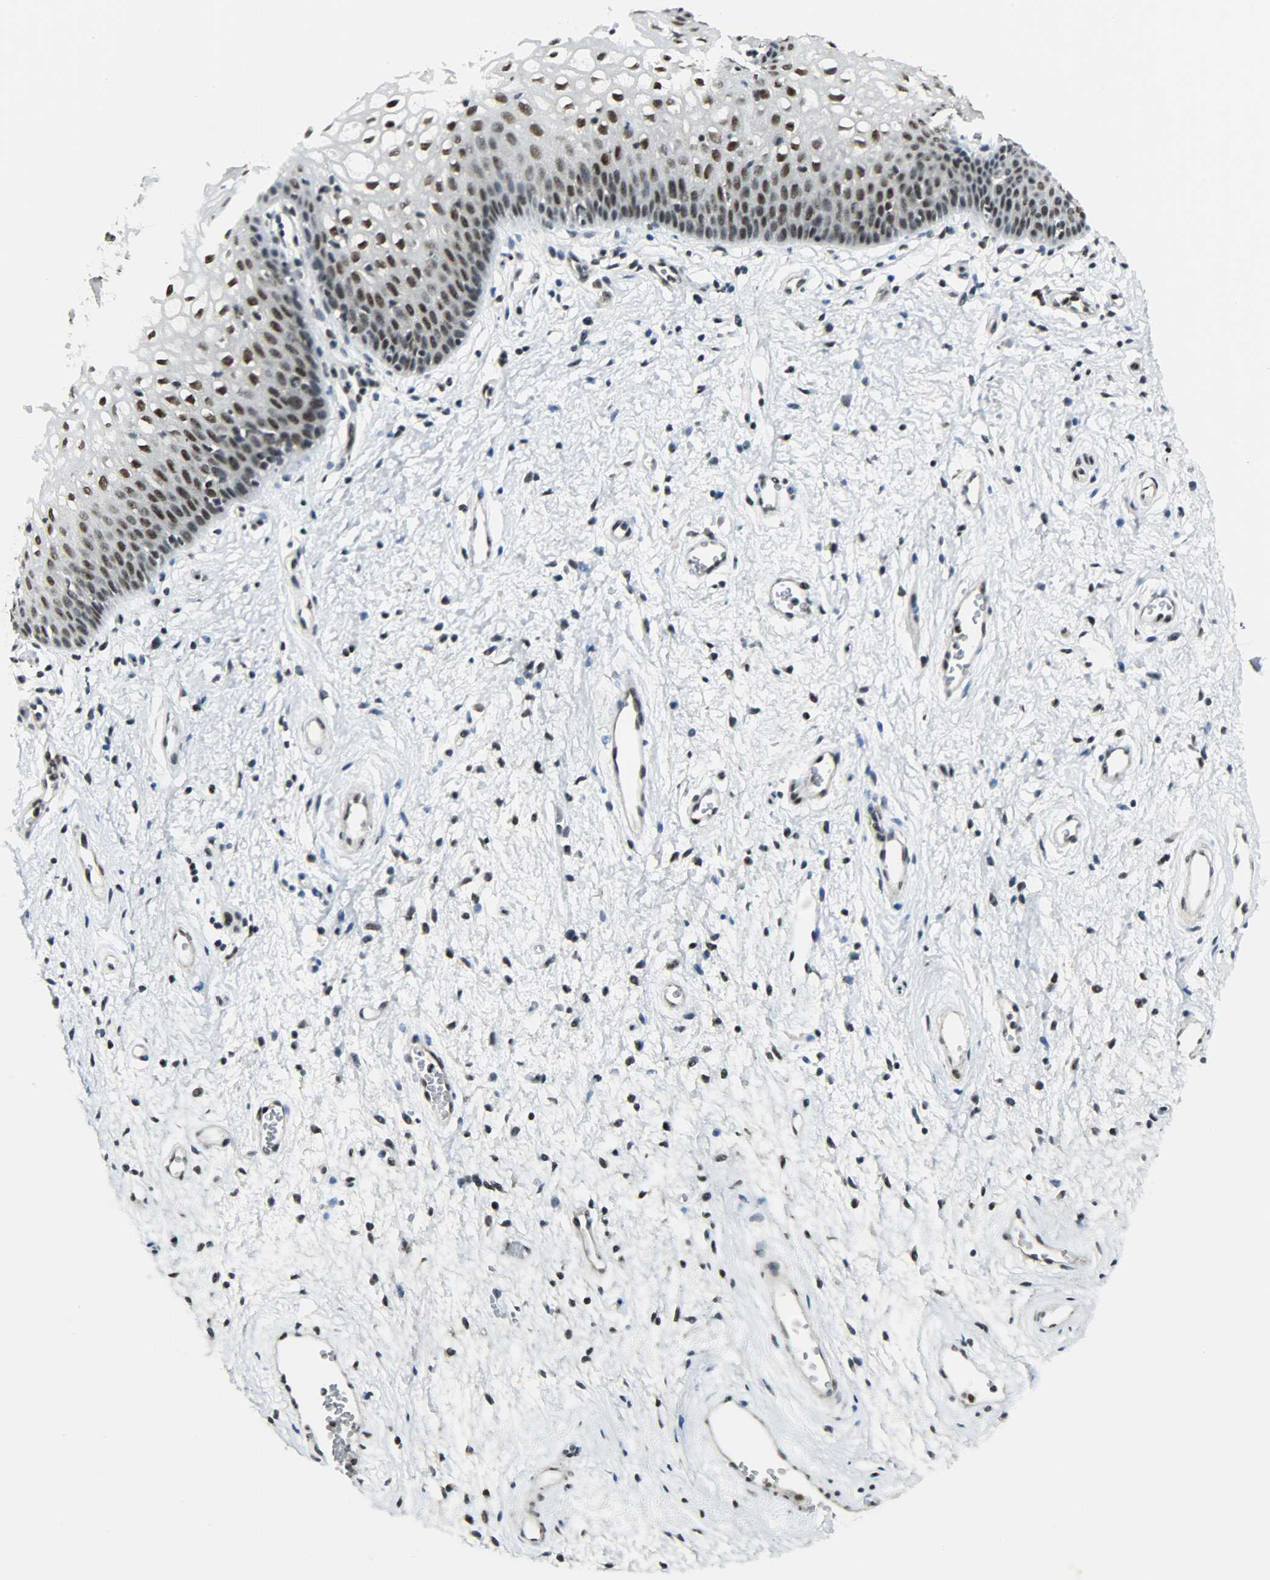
{"staining": {"intensity": "strong", "quantity": ">75%", "location": "nuclear"}, "tissue": "vagina", "cell_type": "Squamous epithelial cells", "image_type": "normal", "snomed": [{"axis": "morphology", "description": "Normal tissue, NOS"}, {"axis": "topography", "description": "Vagina"}], "caption": "This is a photomicrograph of IHC staining of normal vagina, which shows strong positivity in the nuclear of squamous epithelial cells.", "gene": "SUGP1", "patient": {"sex": "female", "age": 34}}